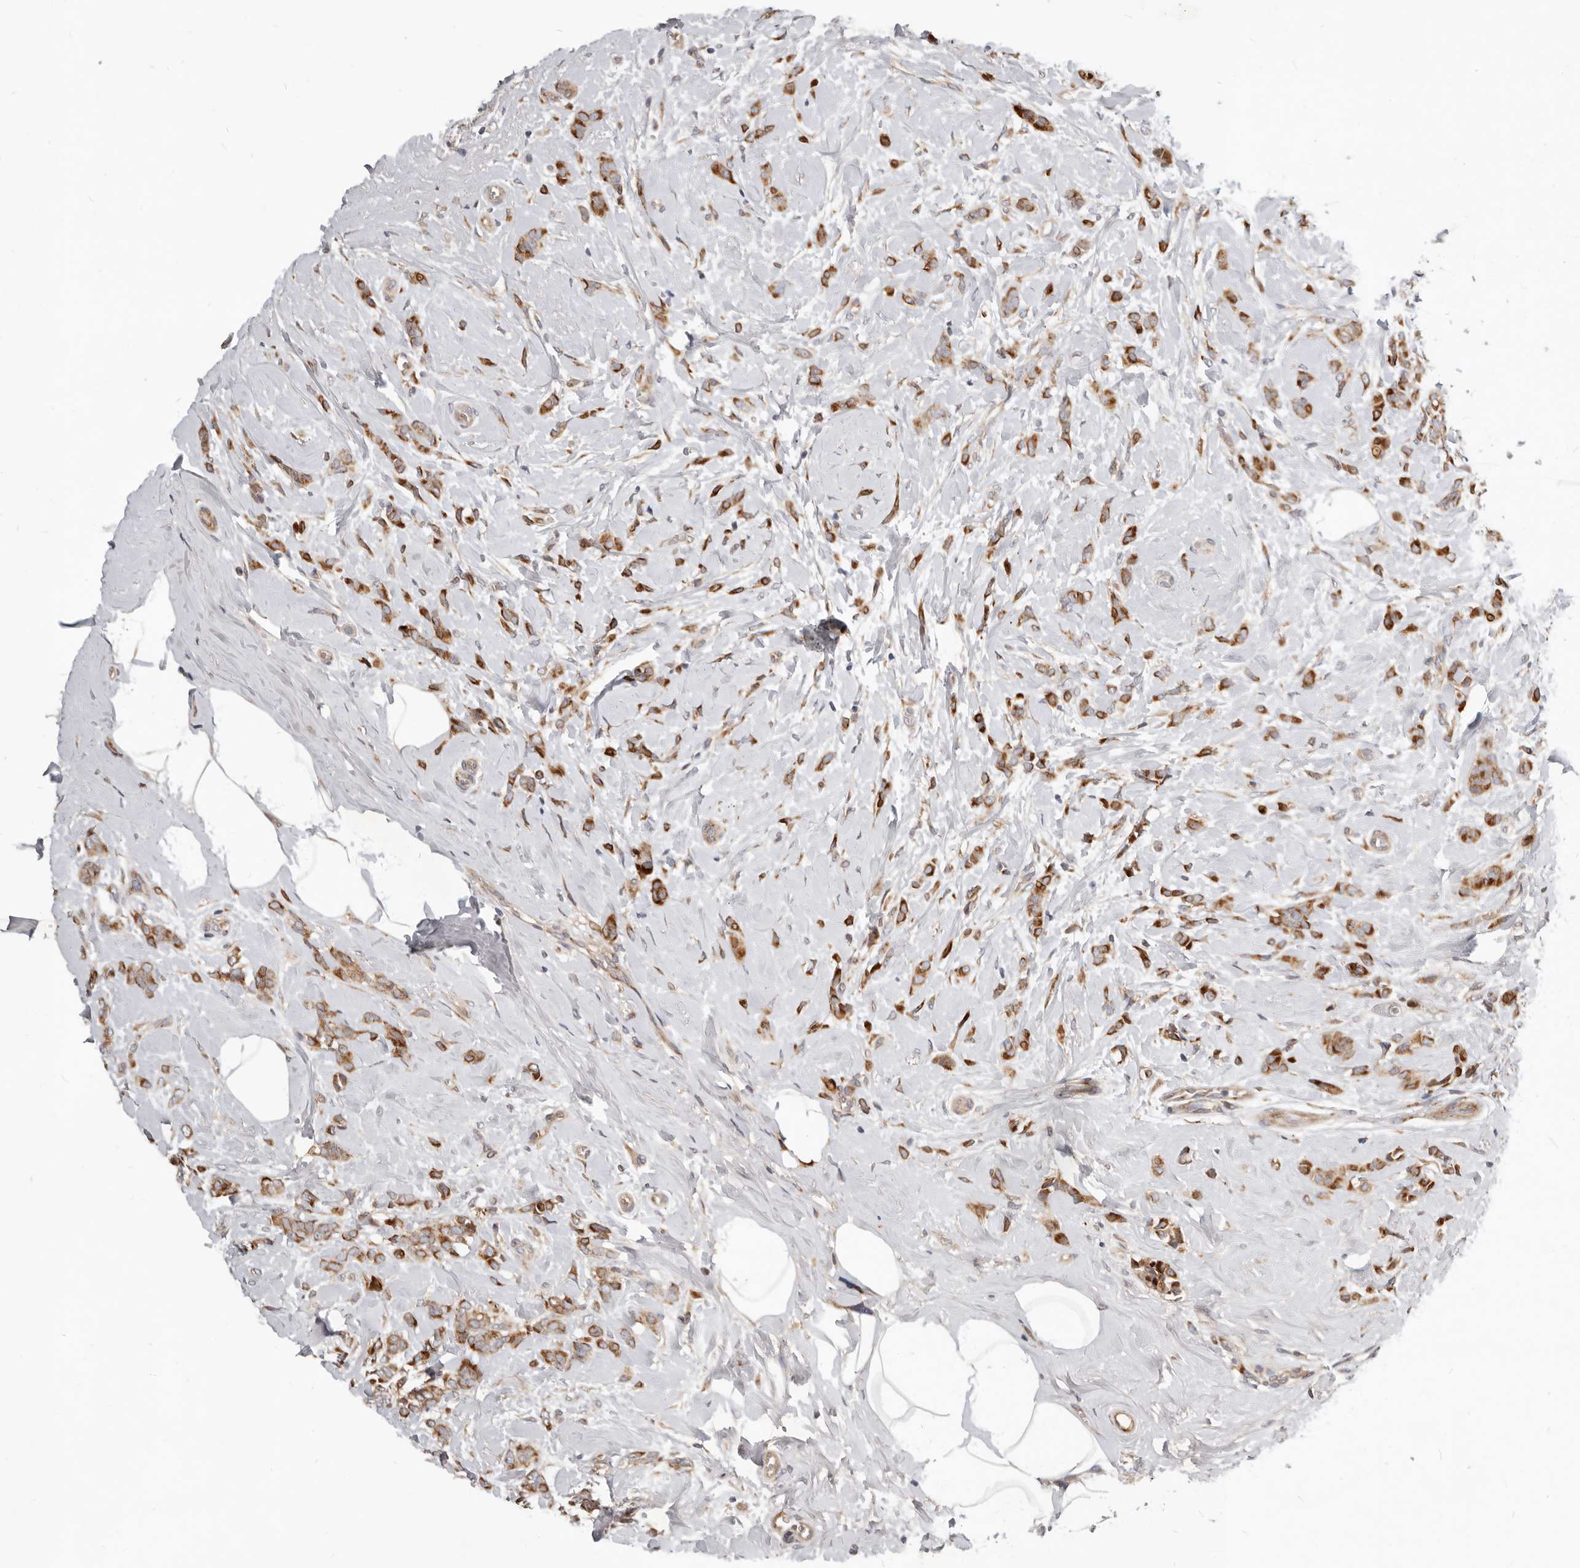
{"staining": {"intensity": "strong", "quantity": ">75%", "location": "cytoplasmic/membranous"}, "tissue": "breast cancer", "cell_type": "Tumor cells", "image_type": "cancer", "snomed": [{"axis": "morphology", "description": "Lobular carcinoma, in situ"}, {"axis": "morphology", "description": "Lobular carcinoma"}, {"axis": "topography", "description": "Breast"}], "caption": "Immunohistochemistry of lobular carcinoma (breast) shows high levels of strong cytoplasmic/membranous expression in about >75% of tumor cells.", "gene": "NPY4R", "patient": {"sex": "female", "age": 41}}